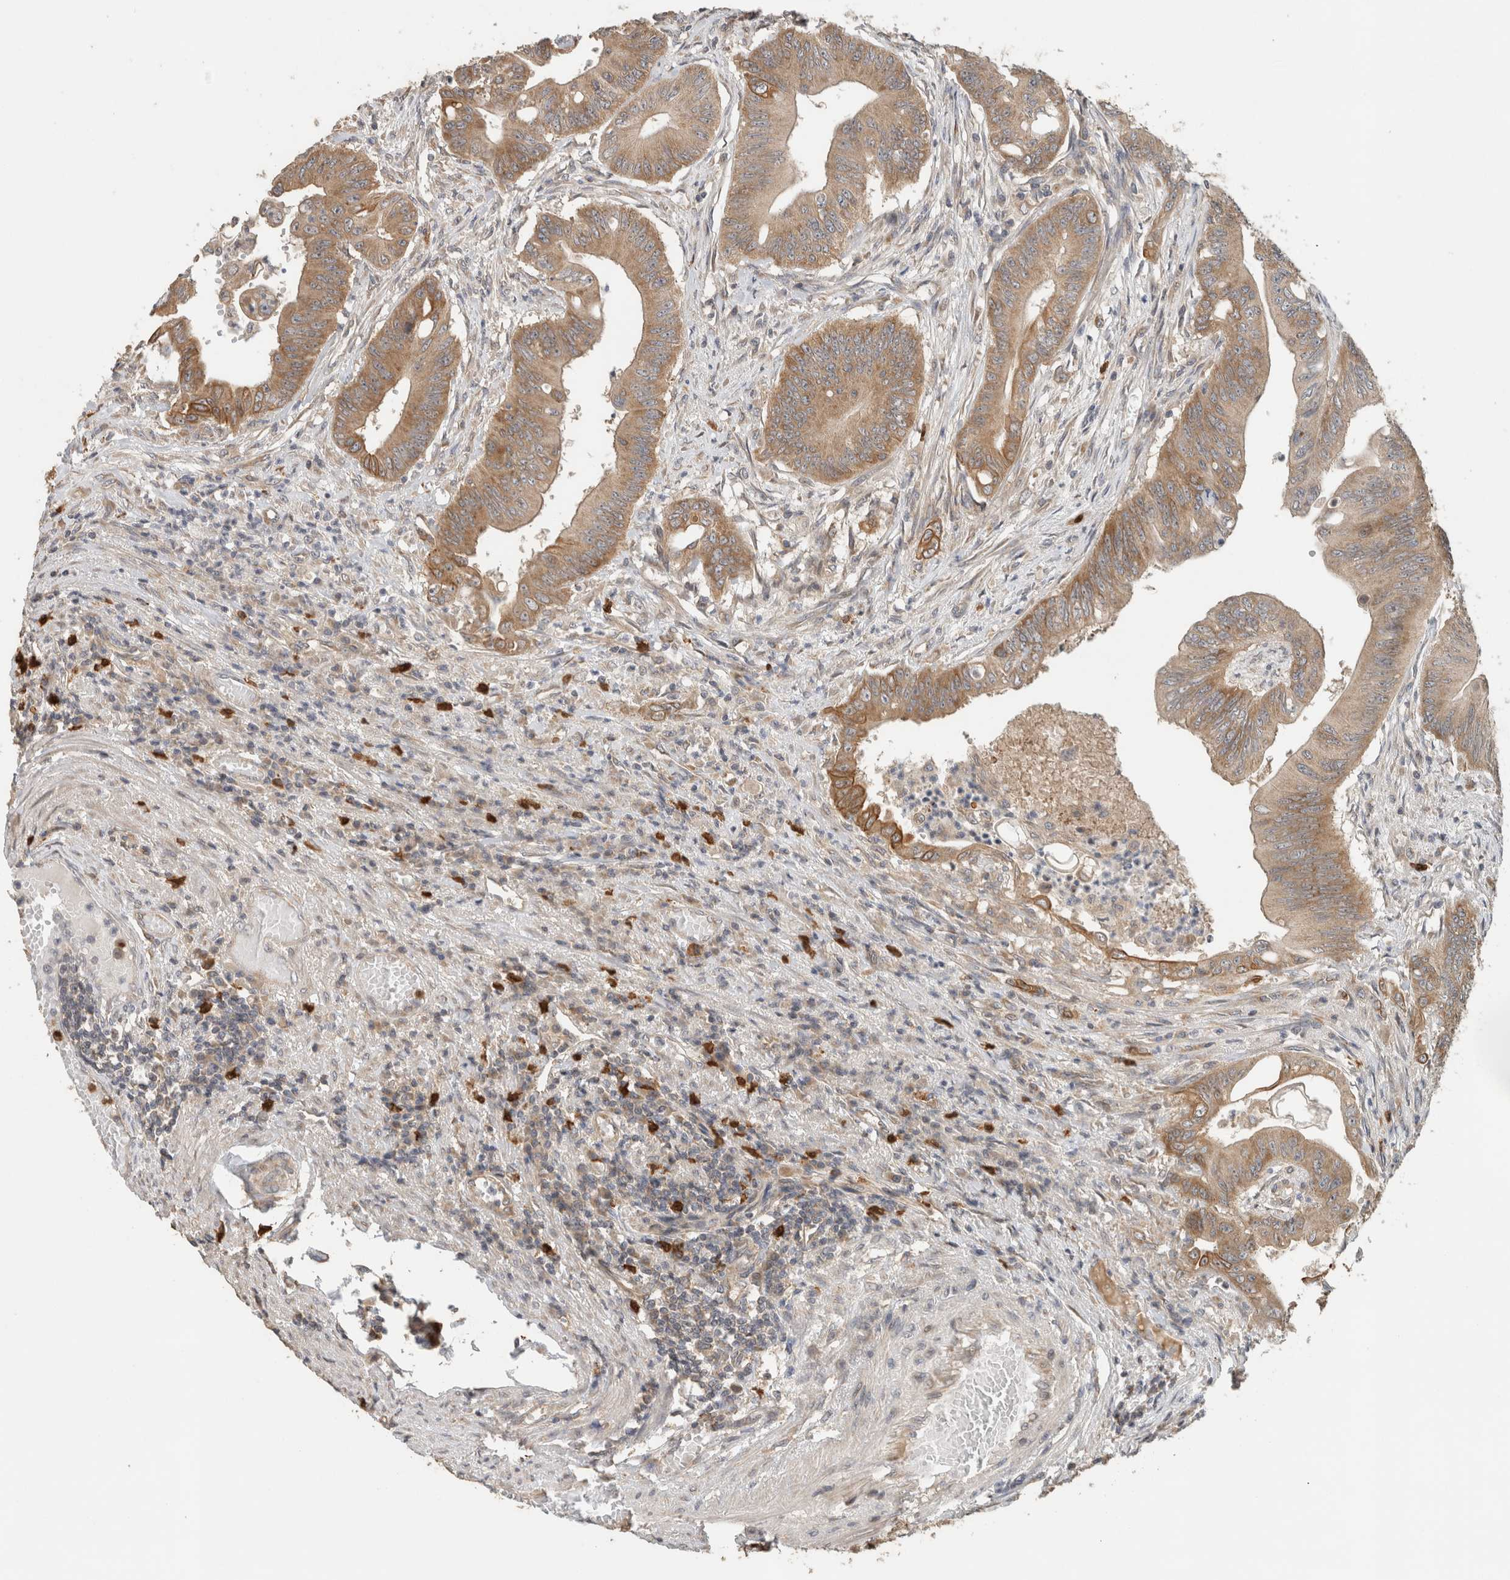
{"staining": {"intensity": "moderate", "quantity": ">75%", "location": "cytoplasmic/membranous"}, "tissue": "colorectal cancer", "cell_type": "Tumor cells", "image_type": "cancer", "snomed": [{"axis": "morphology", "description": "Adenoma, NOS"}, {"axis": "morphology", "description": "Adenocarcinoma, NOS"}, {"axis": "topography", "description": "Colon"}], "caption": "This histopathology image shows immunohistochemistry staining of colorectal cancer, with medium moderate cytoplasmic/membranous staining in about >75% of tumor cells.", "gene": "PUM1", "patient": {"sex": "male", "age": 79}}